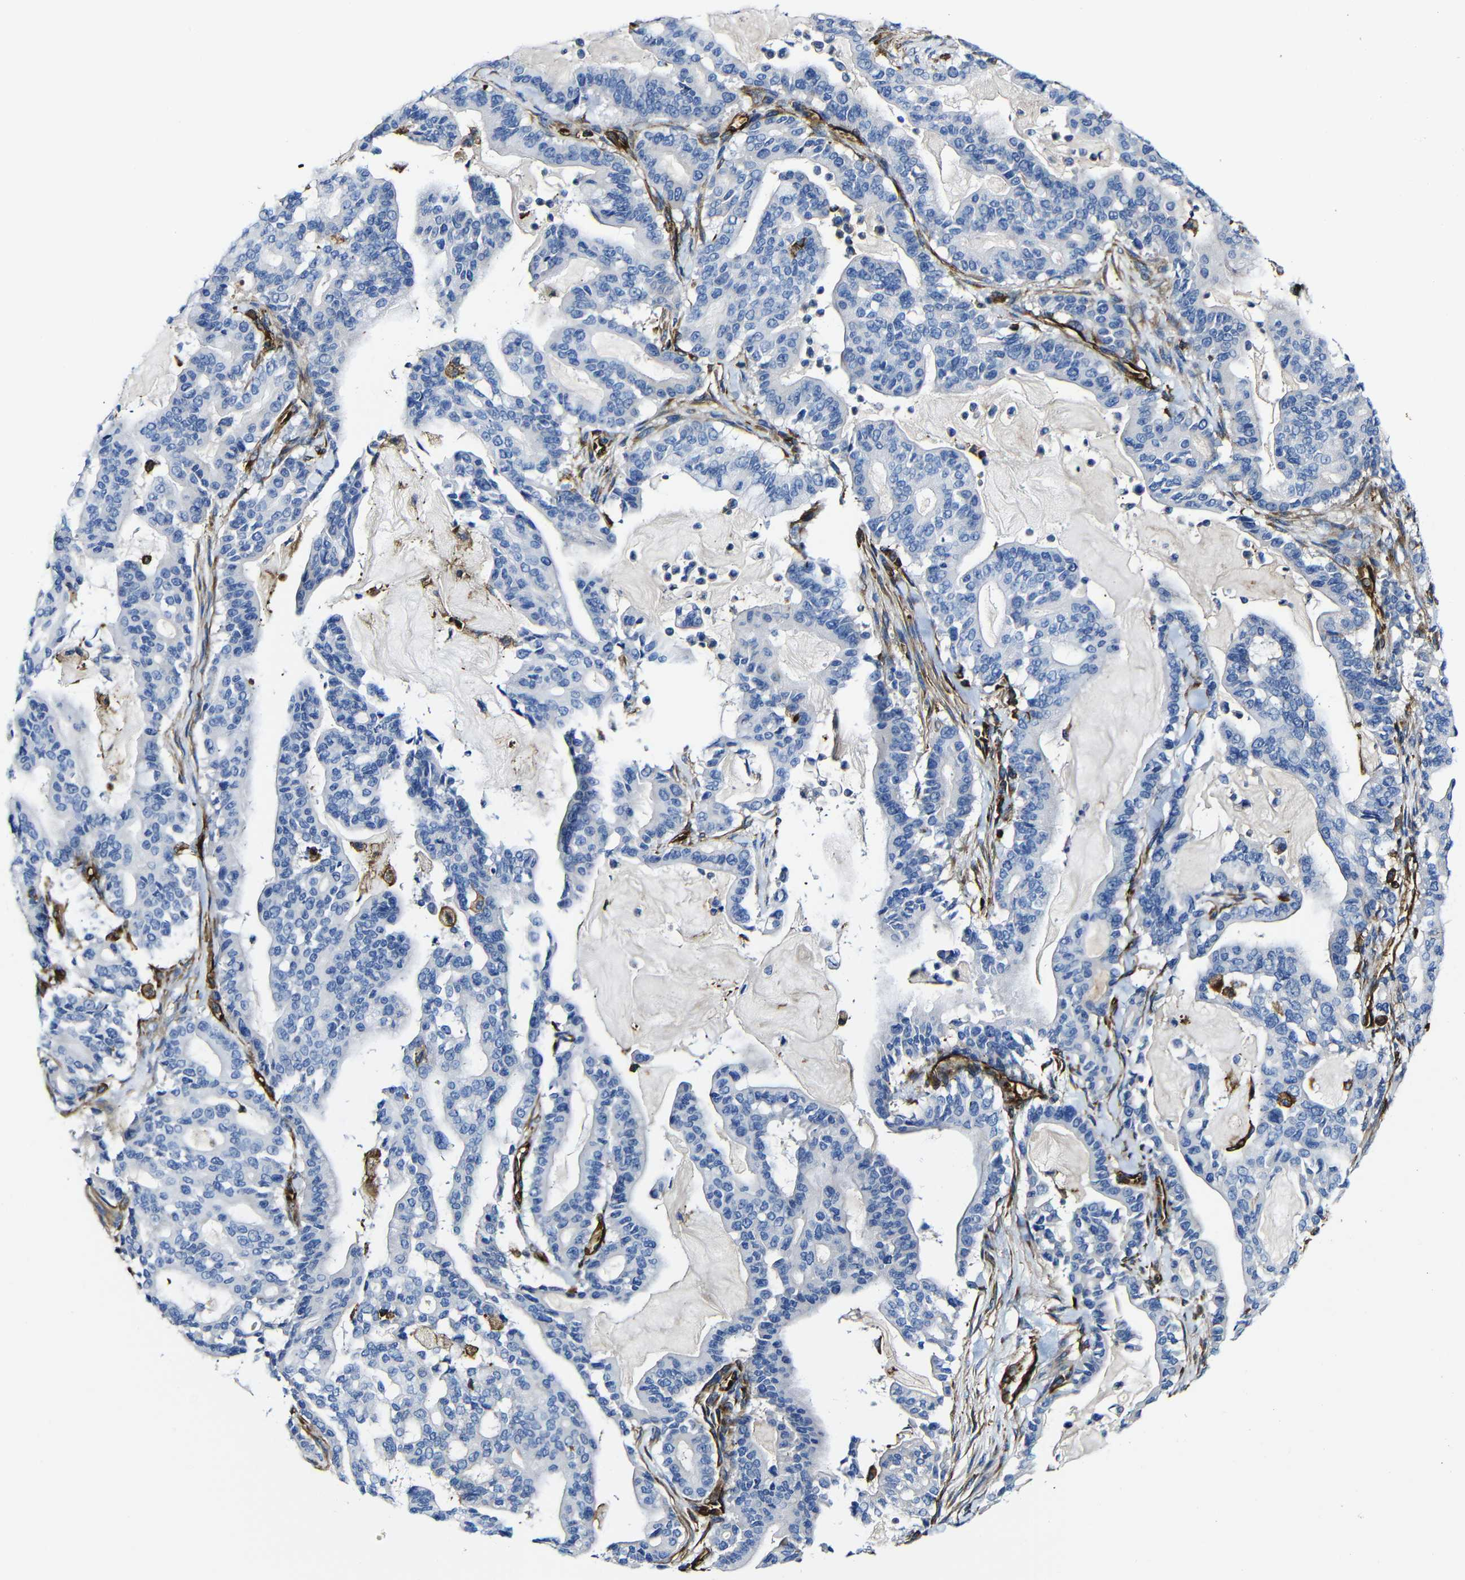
{"staining": {"intensity": "negative", "quantity": "none", "location": "none"}, "tissue": "pancreatic cancer", "cell_type": "Tumor cells", "image_type": "cancer", "snomed": [{"axis": "morphology", "description": "Adenocarcinoma, NOS"}, {"axis": "topography", "description": "Pancreas"}], "caption": "Photomicrograph shows no protein positivity in tumor cells of pancreatic cancer (adenocarcinoma) tissue.", "gene": "MSN", "patient": {"sex": "male", "age": 63}}